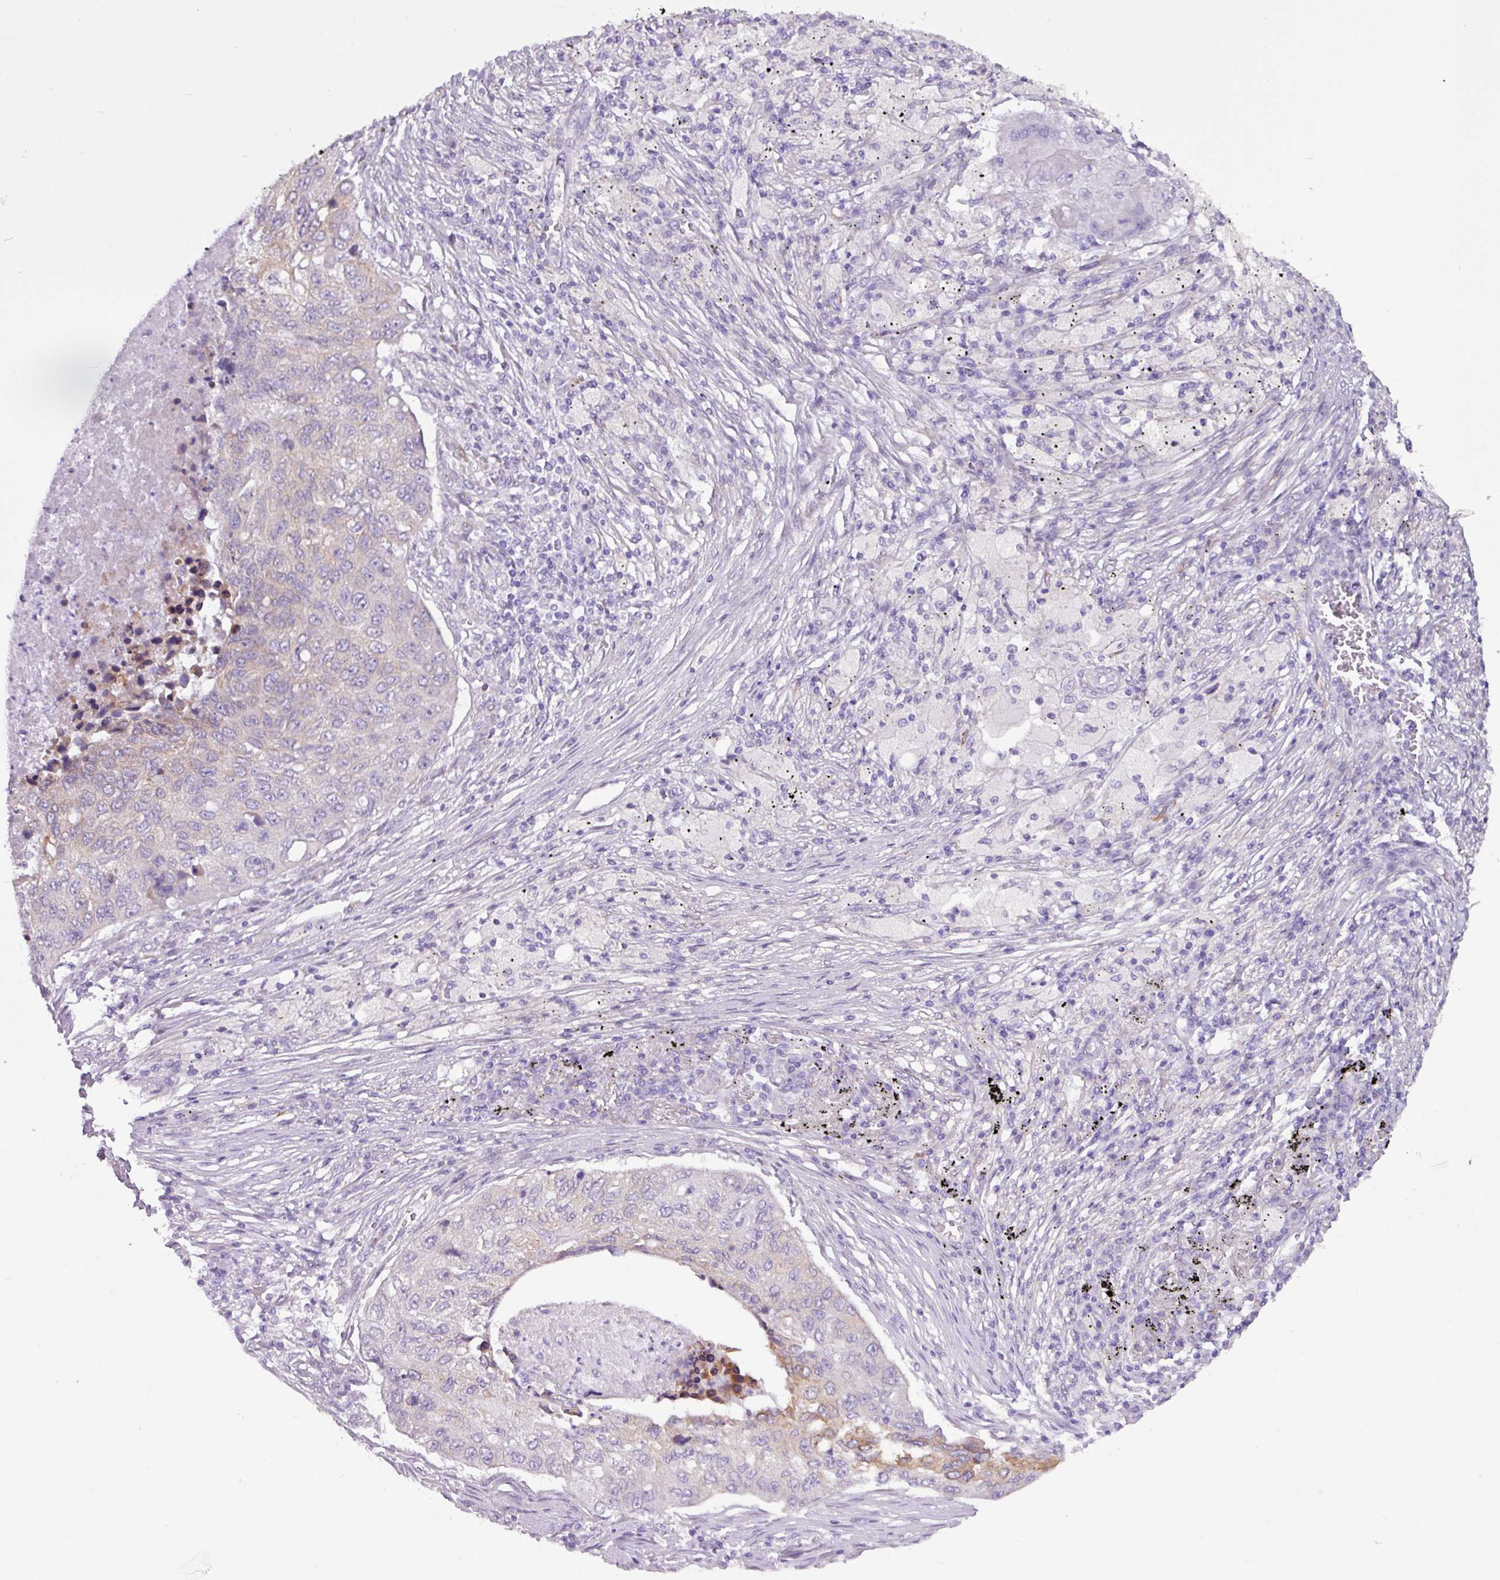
{"staining": {"intensity": "negative", "quantity": "none", "location": "none"}, "tissue": "lung cancer", "cell_type": "Tumor cells", "image_type": "cancer", "snomed": [{"axis": "morphology", "description": "Squamous cell carcinoma, NOS"}, {"axis": "topography", "description": "Lung"}], "caption": "This is a image of immunohistochemistry (IHC) staining of lung cancer (squamous cell carcinoma), which shows no staining in tumor cells. (Immunohistochemistry, brightfield microscopy, high magnification).", "gene": "SLC38A1", "patient": {"sex": "female", "age": 63}}